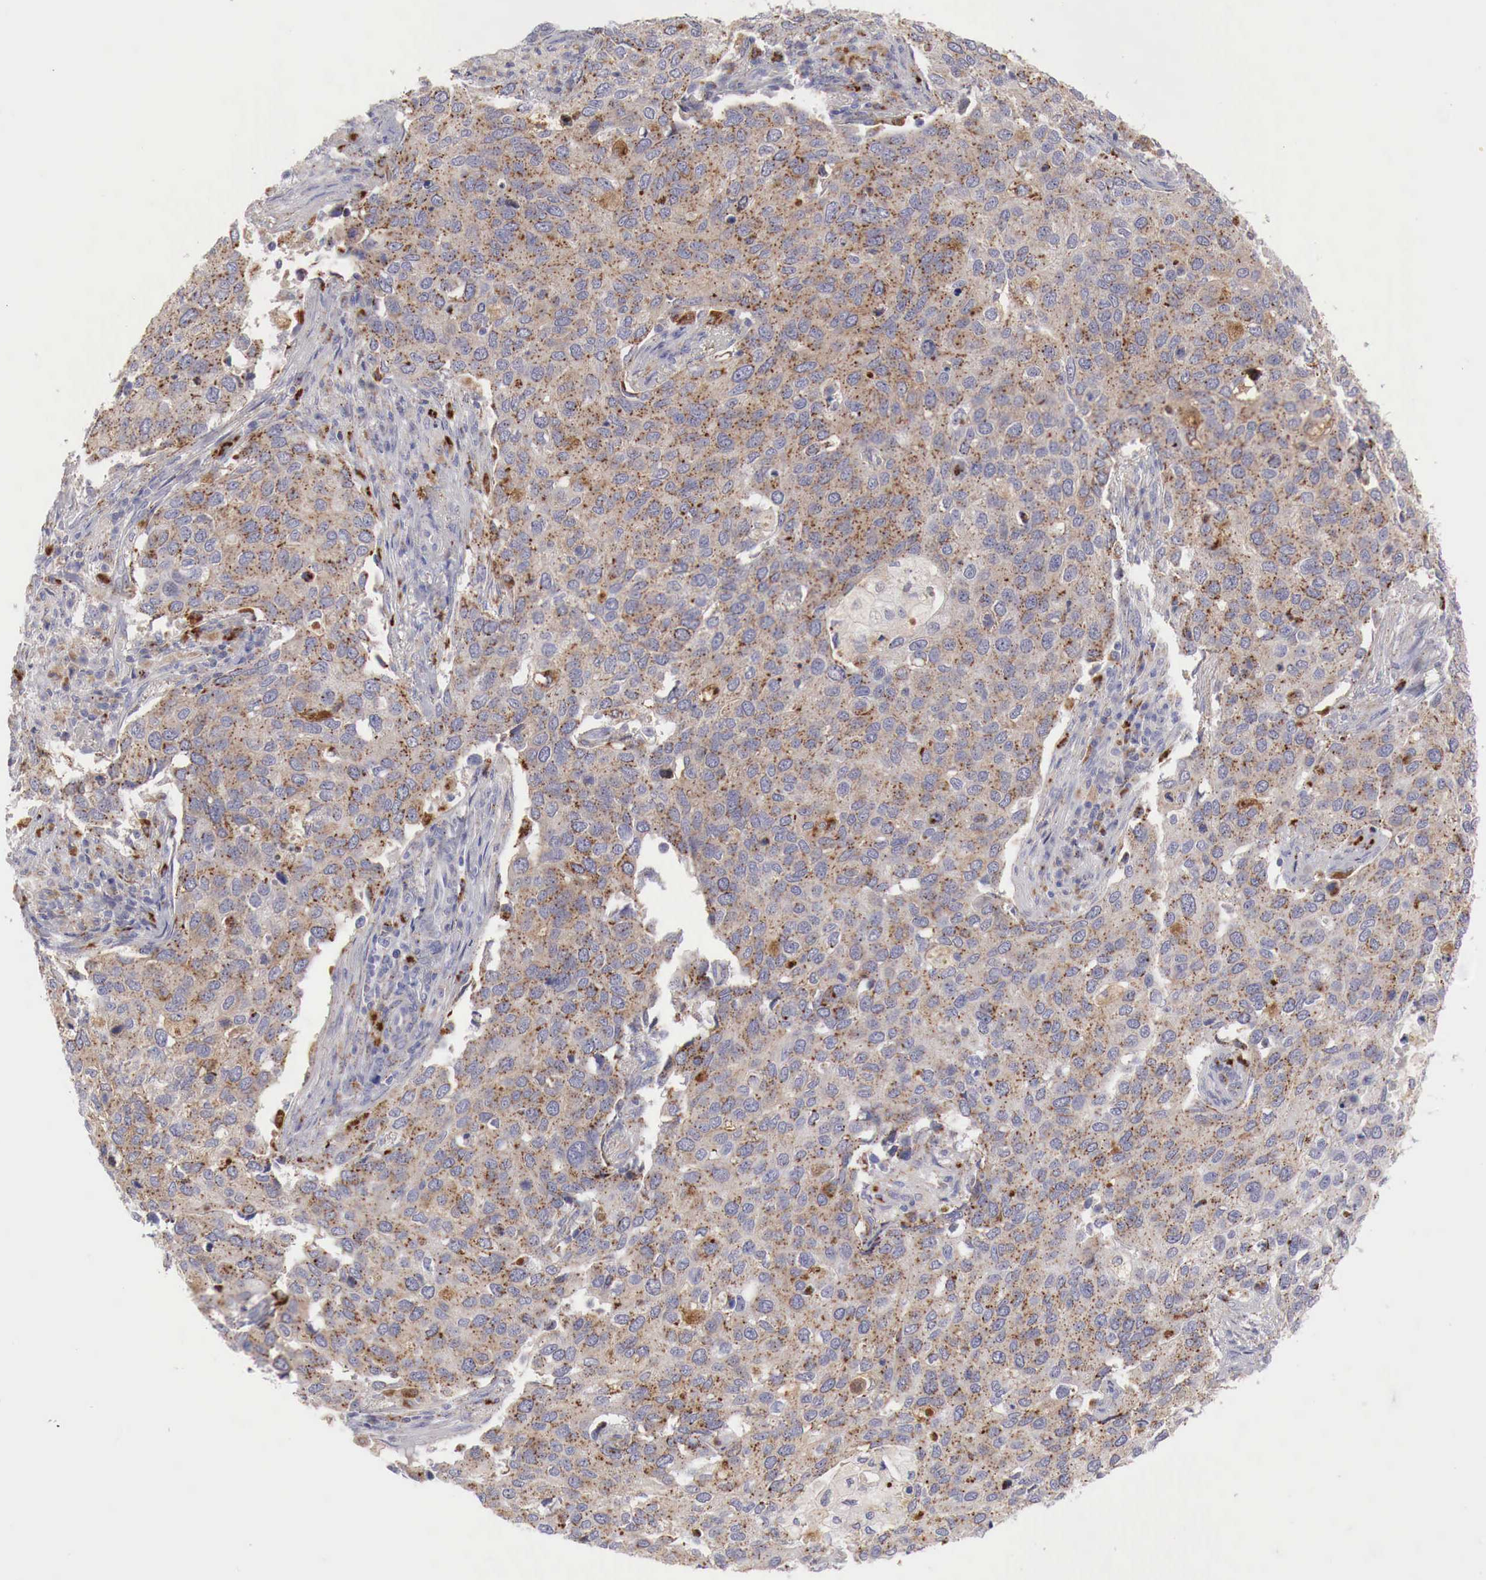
{"staining": {"intensity": "moderate", "quantity": ">75%", "location": "cytoplasmic/membranous"}, "tissue": "cervical cancer", "cell_type": "Tumor cells", "image_type": "cancer", "snomed": [{"axis": "morphology", "description": "Squamous cell carcinoma, NOS"}, {"axis": "topography", "description": "Cervix"}], "caption": "DAB immunohistochemical staining of human cervical cancer exhibits moderate cytoplasmic/membranous protein staining in about >75% of tumor cells.", "gene": "GLA", "patient": {"sex": "female", "age": 54}}